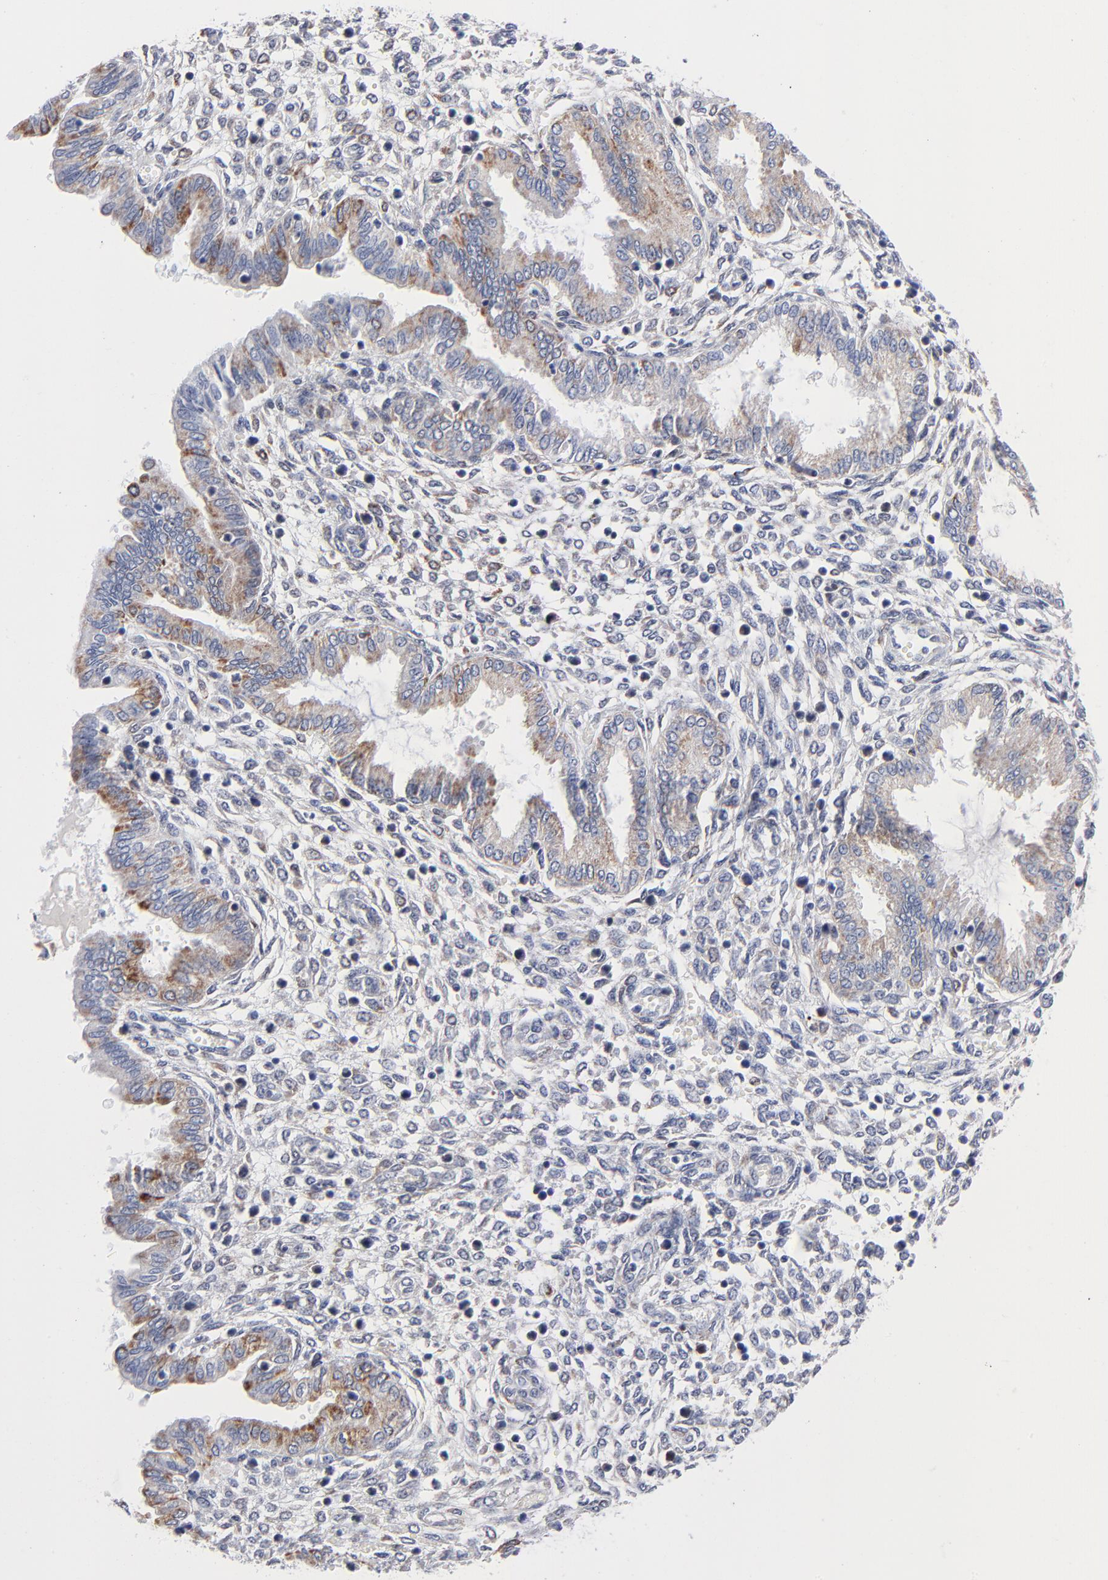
{"staining": {"intensity": "negative", "quantity": "none", "location": "none"}, "tissue": "endometrium", "cell_type": "Cells in endometrial stroma", "image_type": "normal", "snomed": [{"axis": "morphology", "description": "Normal tissue, NOS"}, {"axis": "topography", "description": "Endometrium"}], "caption": "IHC histopathology image of normal human endometrium stained for a protein (brown), which demonstrates no positivity in cells in endometrial stroma. (Brightfield microscopy of DAB (3,3'-diaminobenzidine) immunohistochemistry (IHC) at high magnification).", "gene": "CHCHD10", "patient": {"sex": "female", "age": 33}}